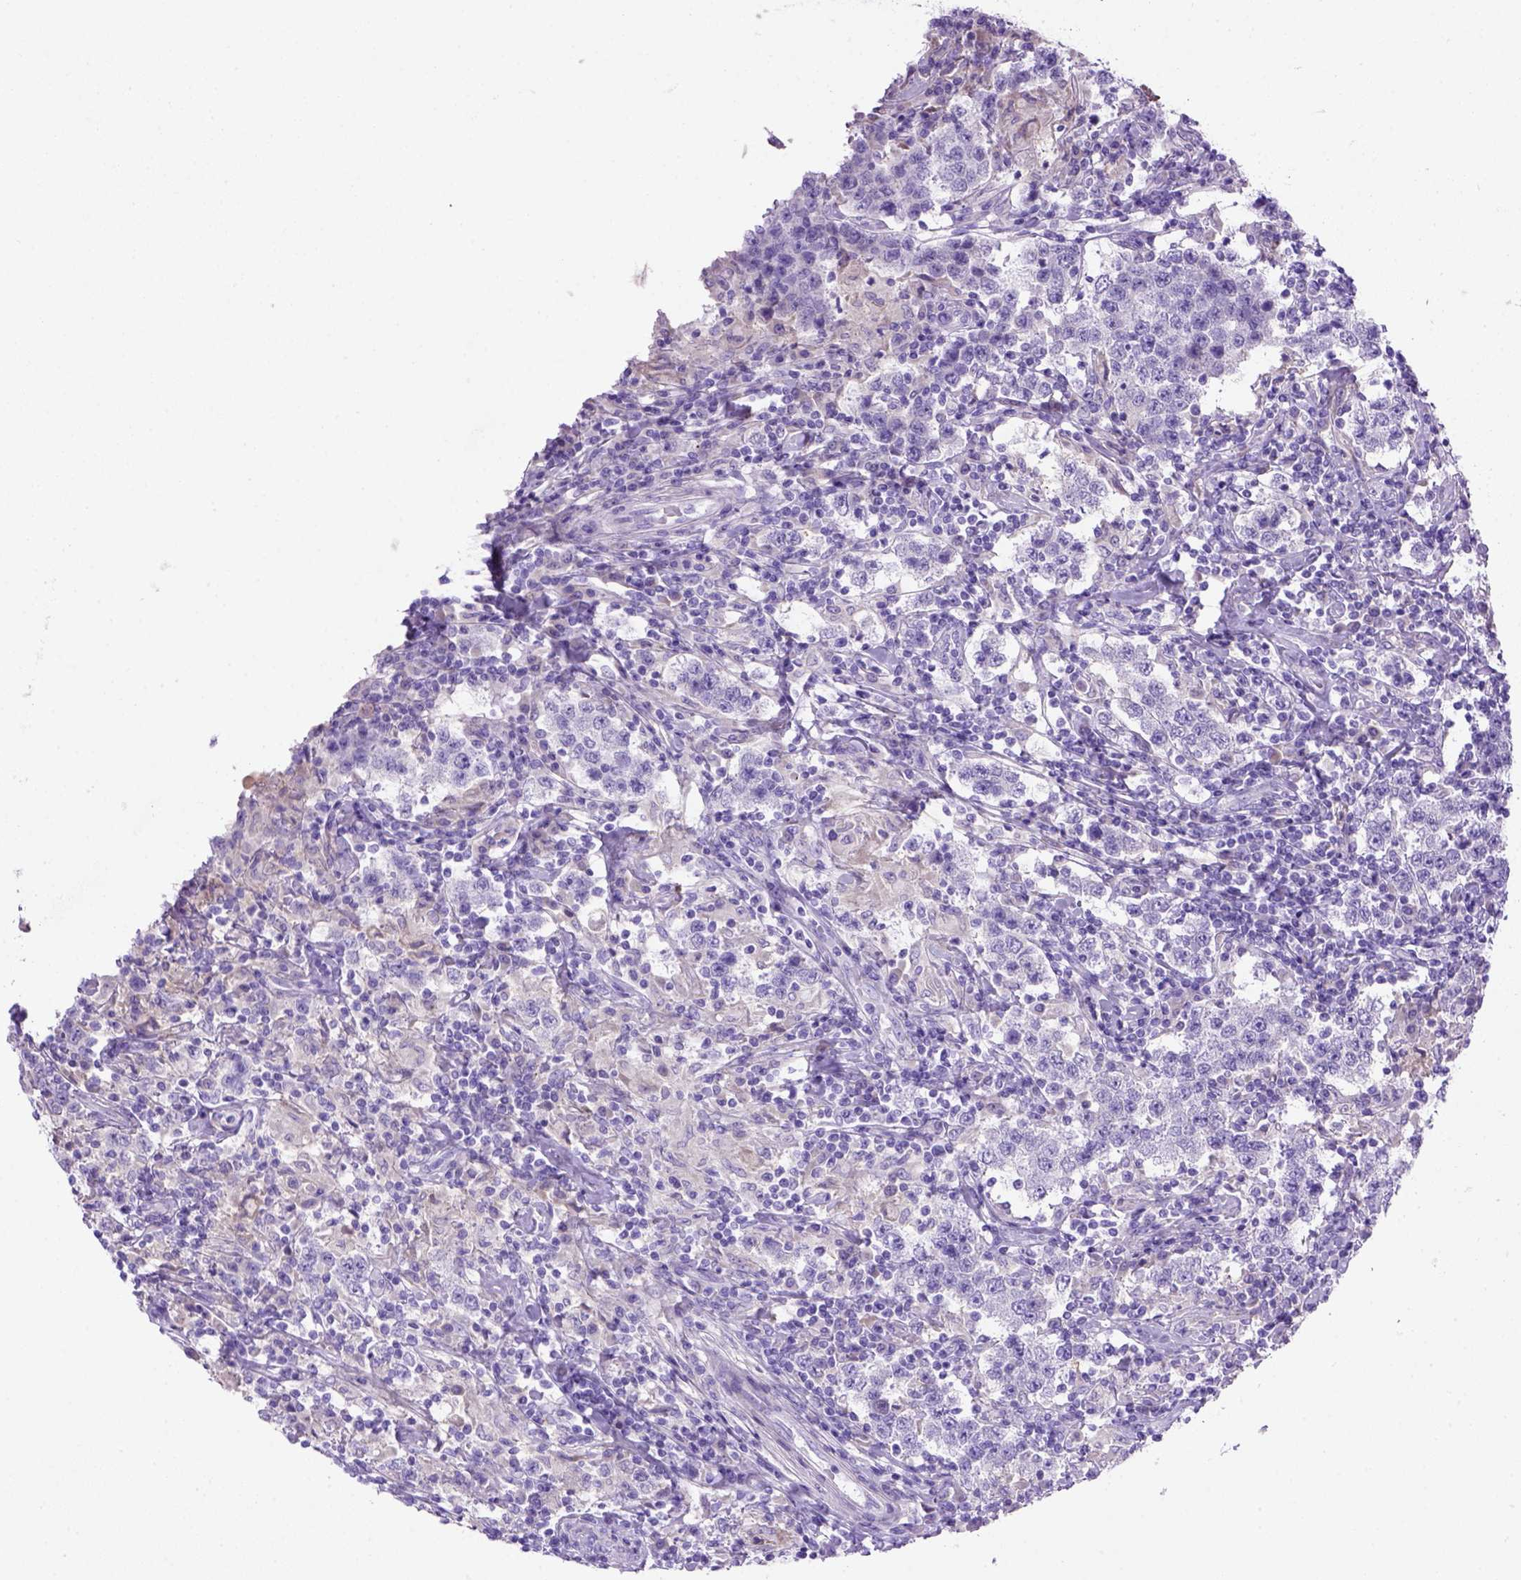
{"staining": {"intensity": "negative", "quantity": "none", "location": "none"}, "tissue": "testis cancer", "cell_type": "Tumor cells", "image_type": "cancer", "snomed": [{"axis": "morphology", "description": "Seminoma, NOS"}, {"axis": "morphology", "description": "Carcinoma, Embryonal, NOS"}, {"axis": "topography", "description": "Testis"}], "caption": "Image shows no significant protein staining in tumor cells of embryonal carcinoma (testis).", "gene": "SIRPD", "patient": {"sex": "male", "age": 41}}